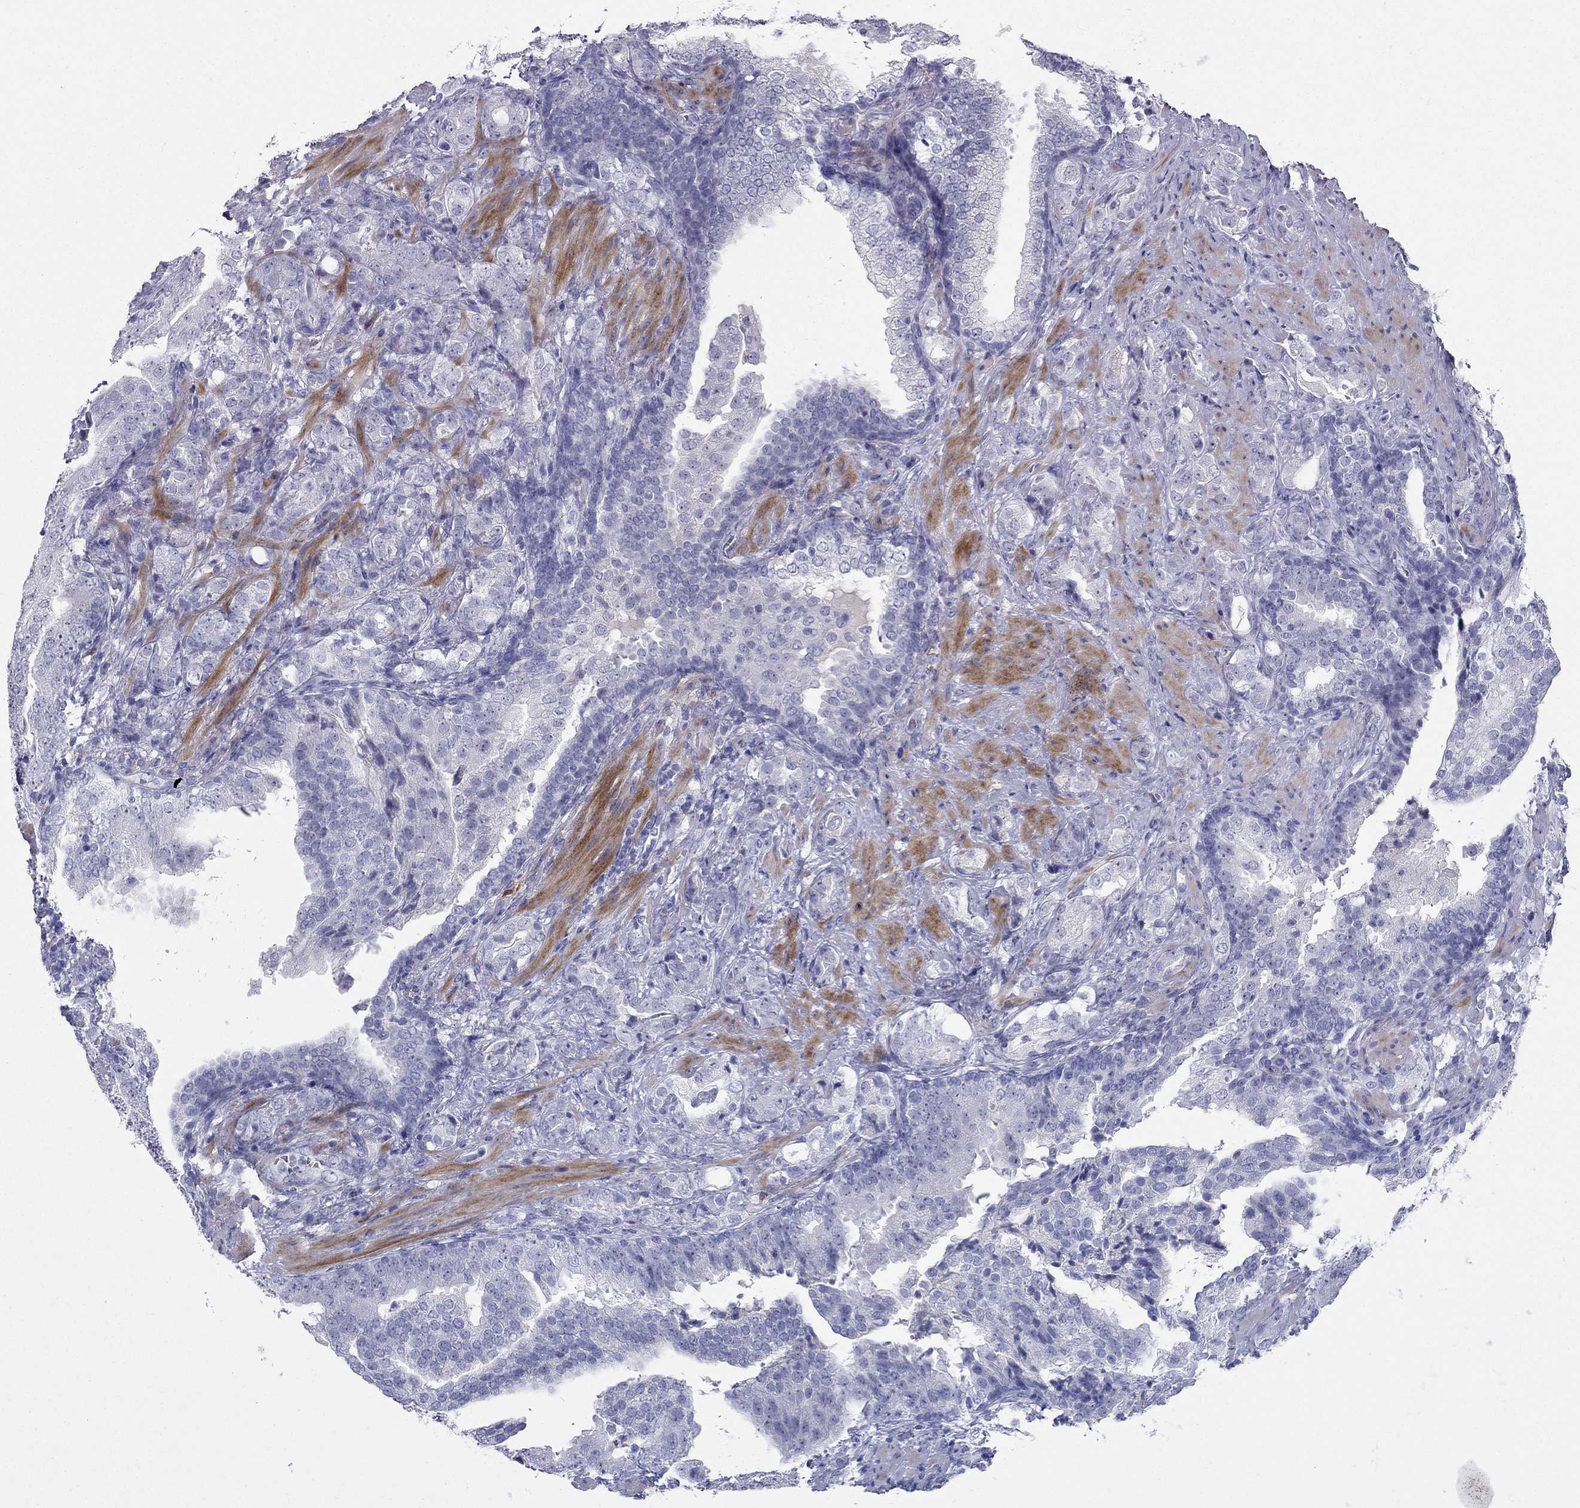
{"staining": {"intensity": "negative", "quantity": "none", "location": "none"}, "tissue": "prostate cancer", "cell_type": "Tumor cells", "image_type": "cancer", "snomed": [{"axis": "morphology", "description": "Adenocarcinoma, NOS"}, {"axis": "topography", "description": "Prostate"}], "caption": "Immunohistochemistry (IHC) of human prostate cancer (adenocarcinoma) shows no positivity in tumor cells. Nuclei are stained in blue.", "gene": "LMTK3", "patient": {"sex": "male", "age": 57}}